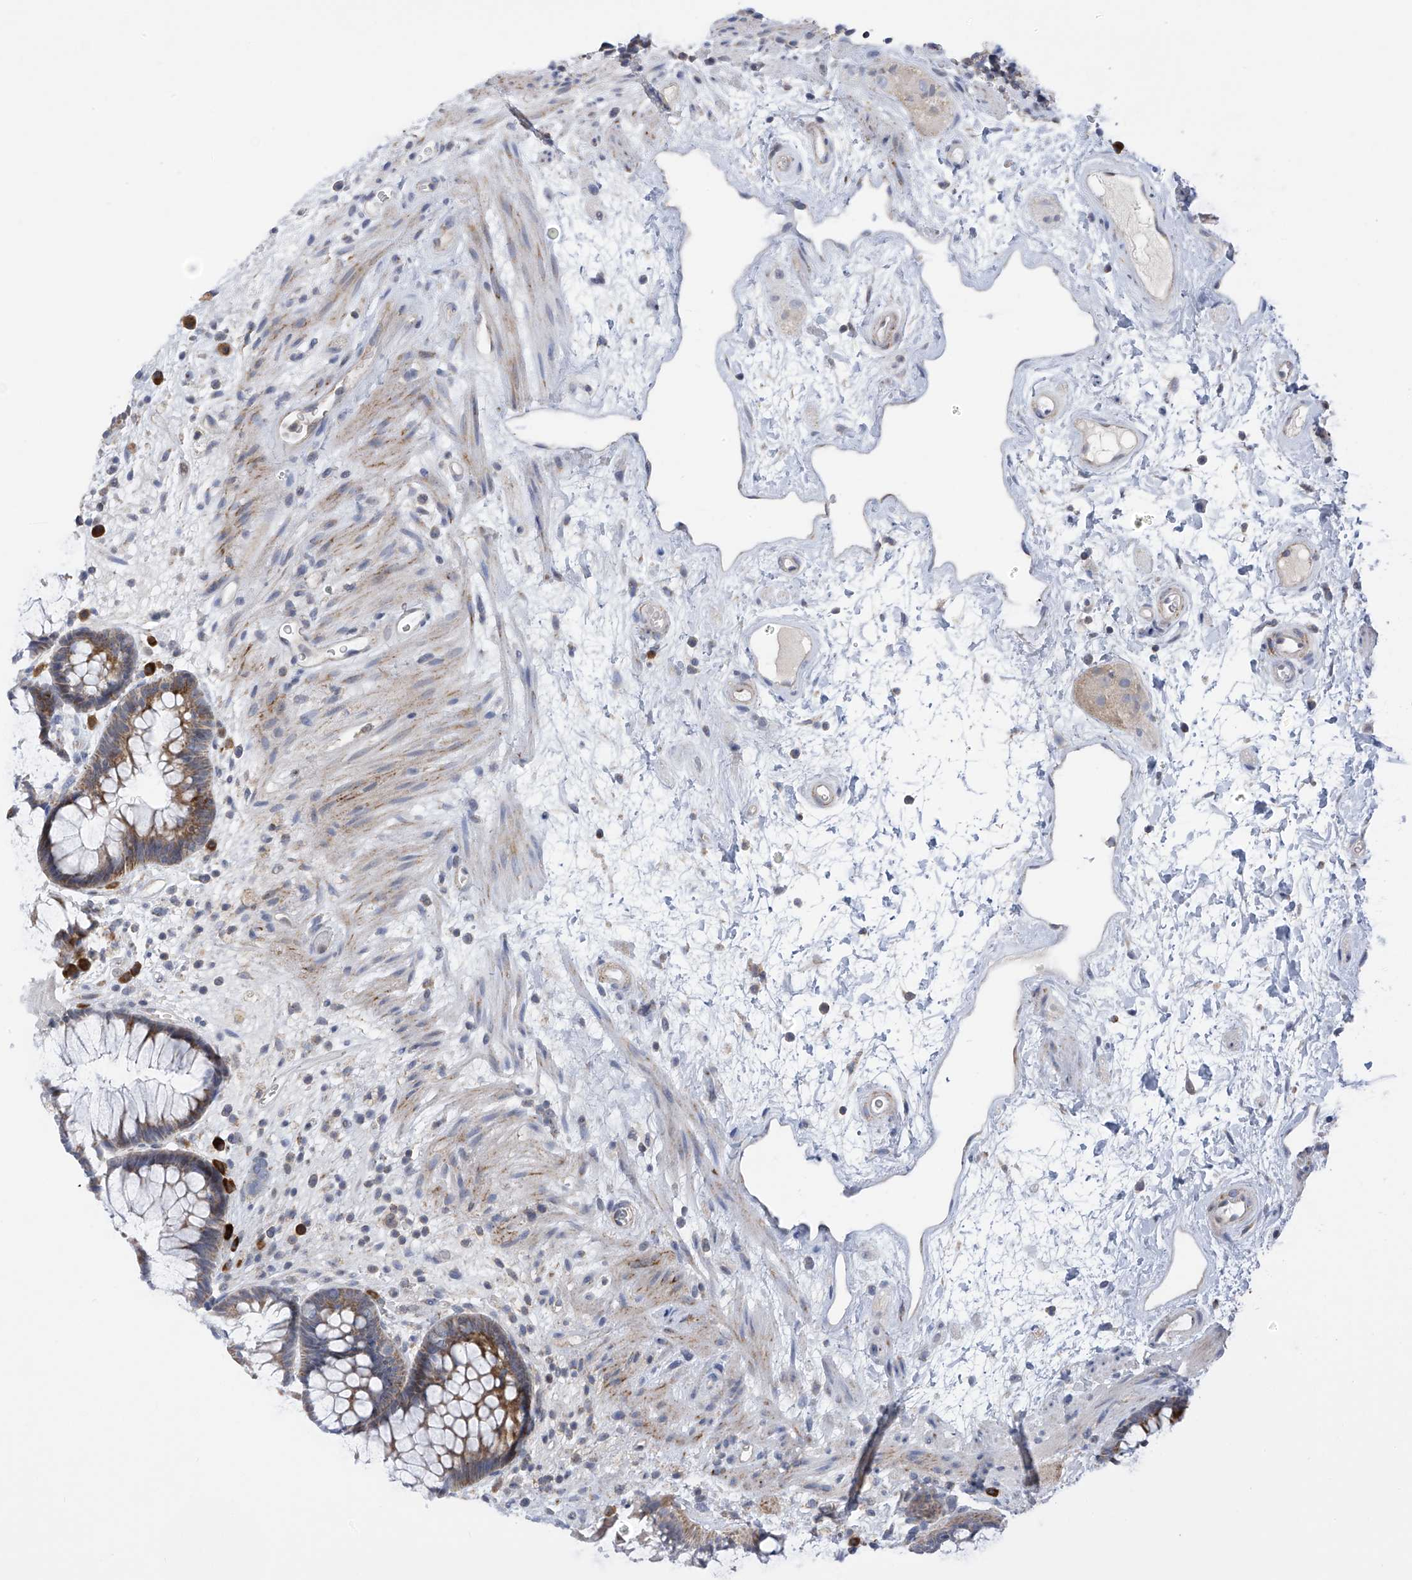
{"staining": {"intensity": "moderate", "quantity": ">75%", "location": "cytoplasmic/membranous"}, "tissue": "rectum", "cell_type": "Glandular cells", "image_type": "normal", "snomed": [{"axis": "morphology", "description": "Normal tissue, NOS"}, {"axis": "topography", "description": "Rectum"}], "caption": "This micrograph demonstrates IHC staining of normal human rectum, with medium moderate cytoplasmic/membranous positivity in about >75% of glandular cells.", "gene": "SLCO4A1", "patient": {"sex": "male", "age": 51}}